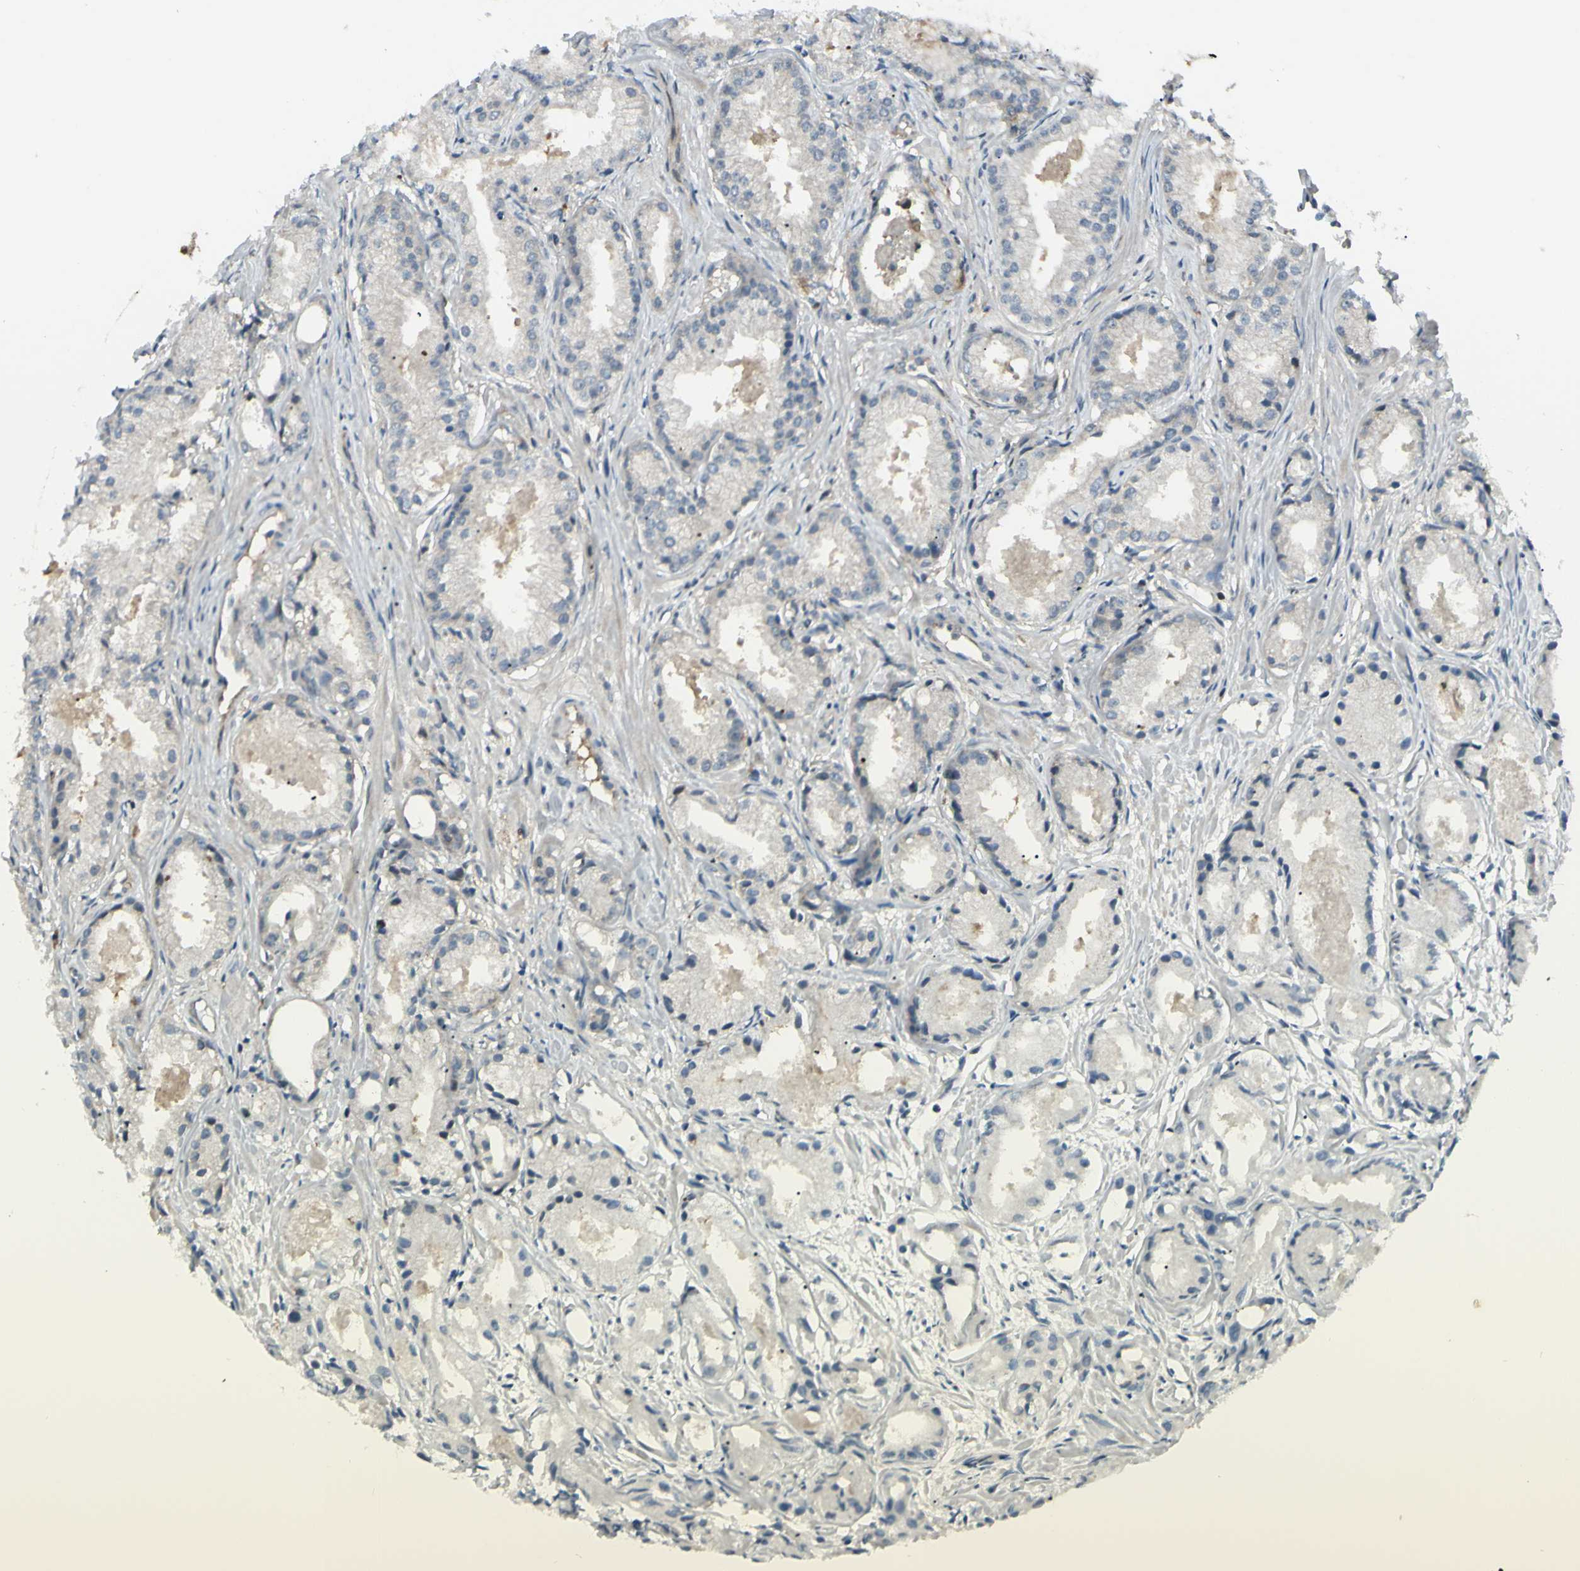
{"staining": {"intensity": "negative", "quantity": "none", "location": "none"}, "tissue": "prostate cancer", "cell_type": "Tumor cells", "image_type": "cancer", "snomed": [{"axis": "morphology", "description": "Adenocarcinoma, Low grade"}, {"axis": "topography", "description": "Prostate"}], "caption": "The photomicrograph displays no significant expression in tumor cells of prostate cancer (low-grade adenocarcinoma).", "gene": "C1orf159", "patient": {"sex": "male", "age": 72}}